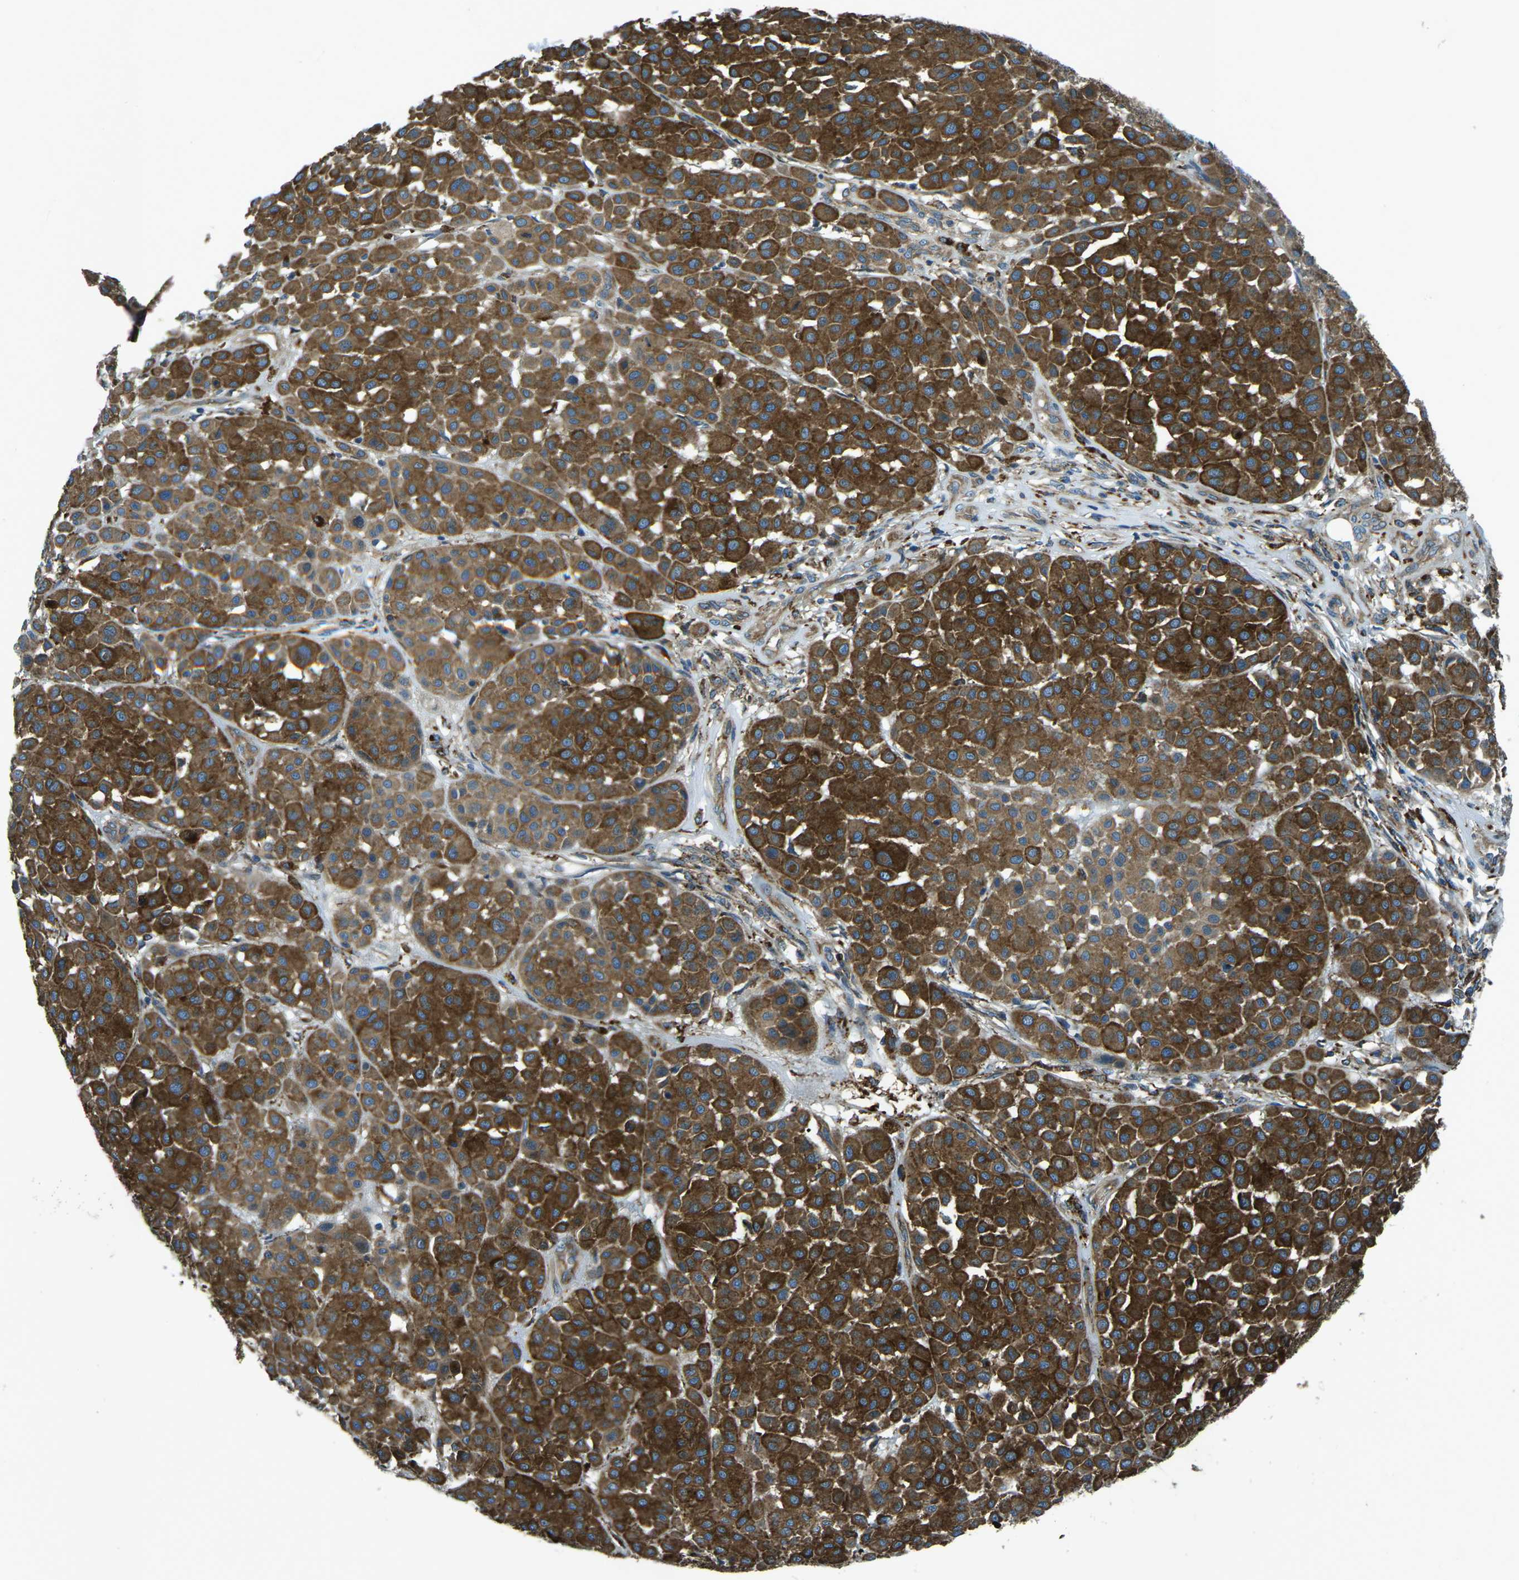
{"staining": {"intensity": "strong", "quantity": "25%-75%", "location": "cytoplasmic/membranous"}, "tissue": "melanoma", "cell_type": "Tumor cells", "image_type": "cancer", "snomed": [{"axis": "morphology", "description": "Malignant melanoma, Metastatic site"}, {"axis": "topography", "description": "Soft tissue"}], "caption": "Immunohistochemistry of melanoma exhibits high levels of strong cytoplasmic/membranous expression in about 25%-75% of tumor cells.", "gene": "CDK17", "patient": {"sex": "male", "age": 41}}